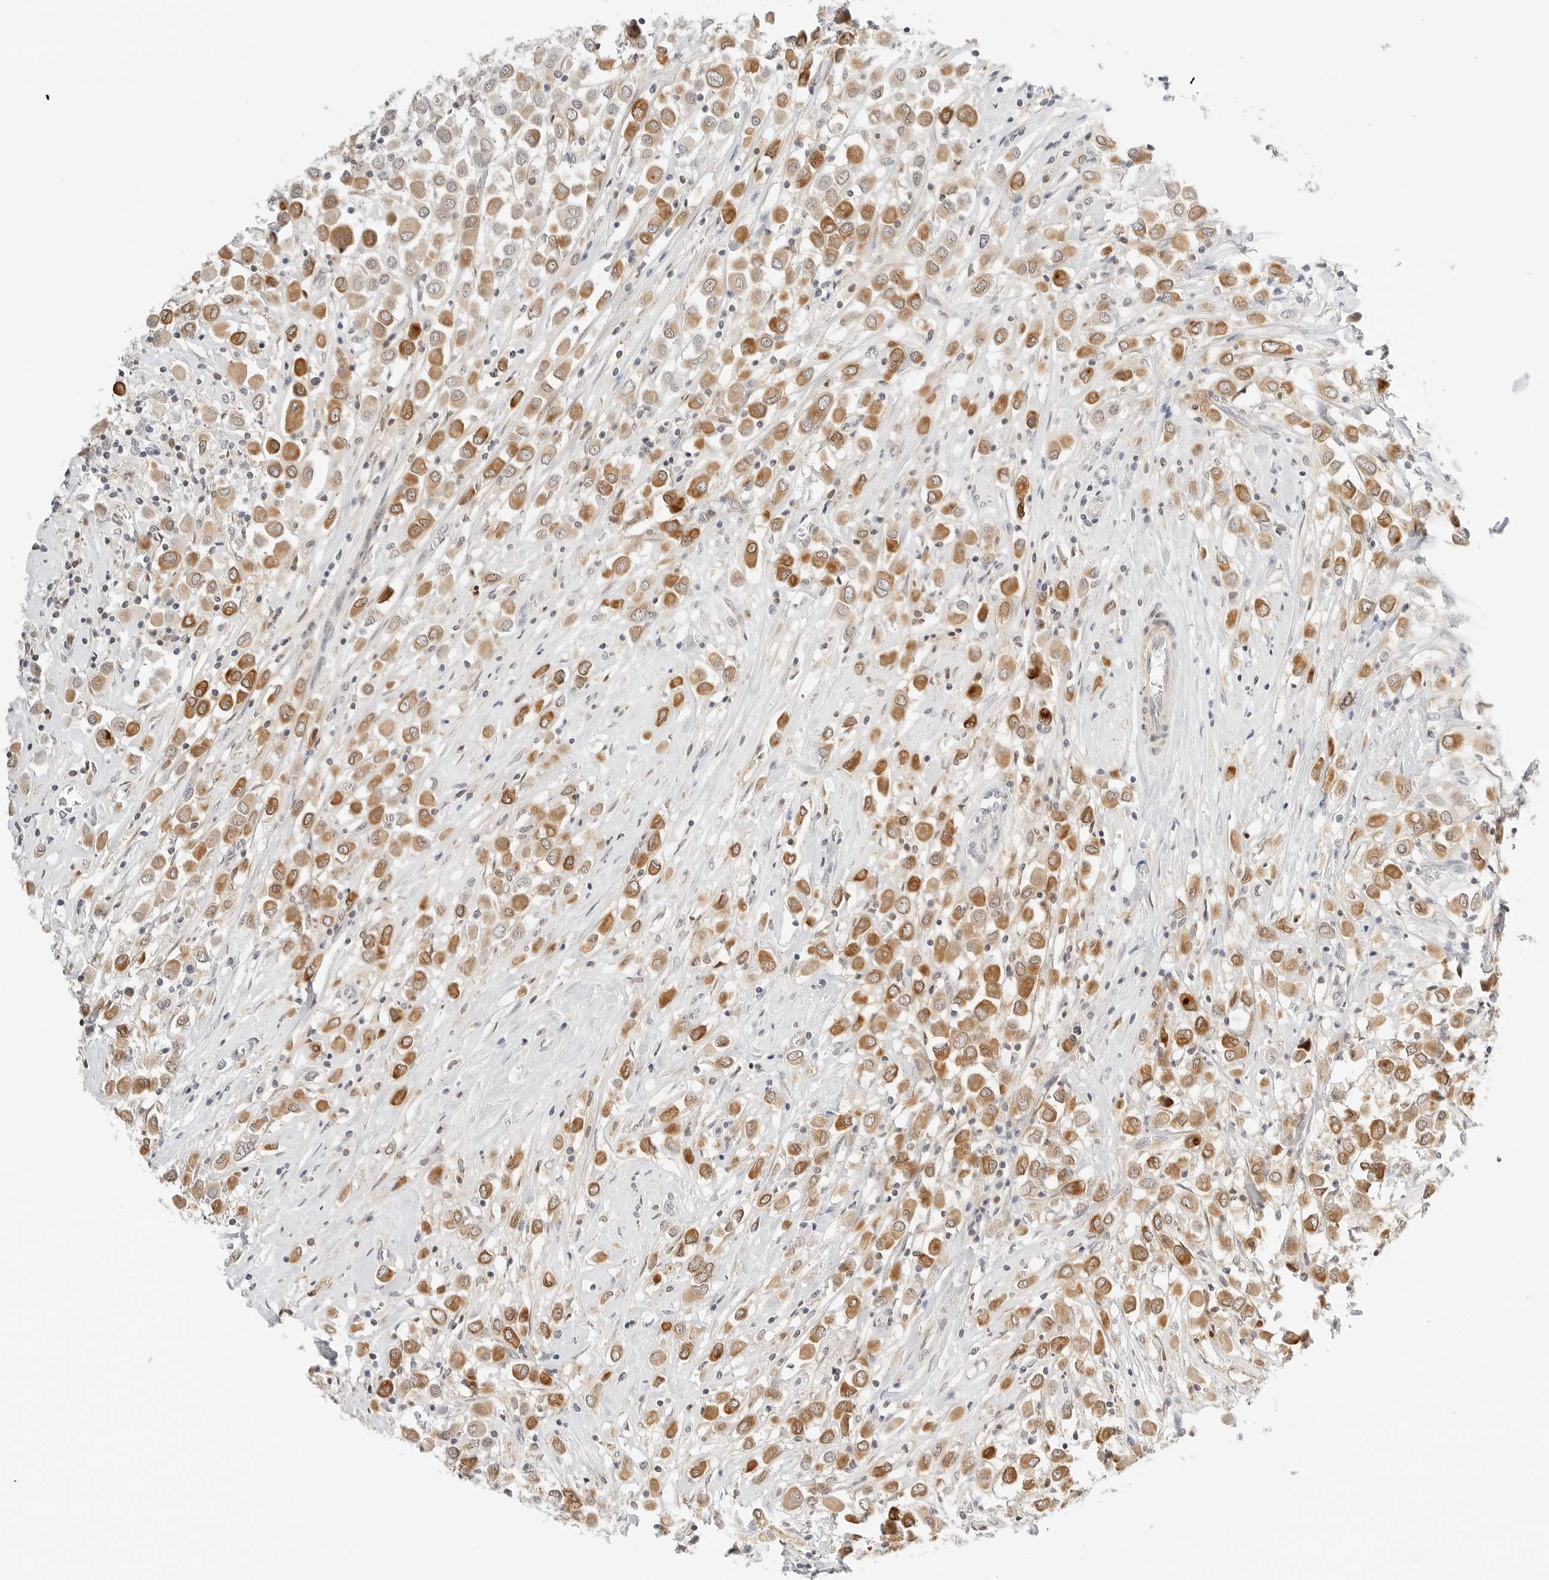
{"staining": {"intensity": "moderate", "quantity": ">75%", "location": "cytoplasmic/membranous"}, "tissue": "breast cancer", "cell_type": "Tumor cells", "image_type": "cancer", "snomed": [{"axis": "morphology", "description": "Duct carcinoma"}, {"axis": "topography", "description": "Breast"}], "caption": "A brown stain highlights moderate cytoplasmic/membranous positivity of a protein in human breast cancer tumor cells. (brown staining indicates protein expression, while blue staining denotes nuclei).", "gene": "TEKT2", "patient": {"sex": "female", "age": 61}}